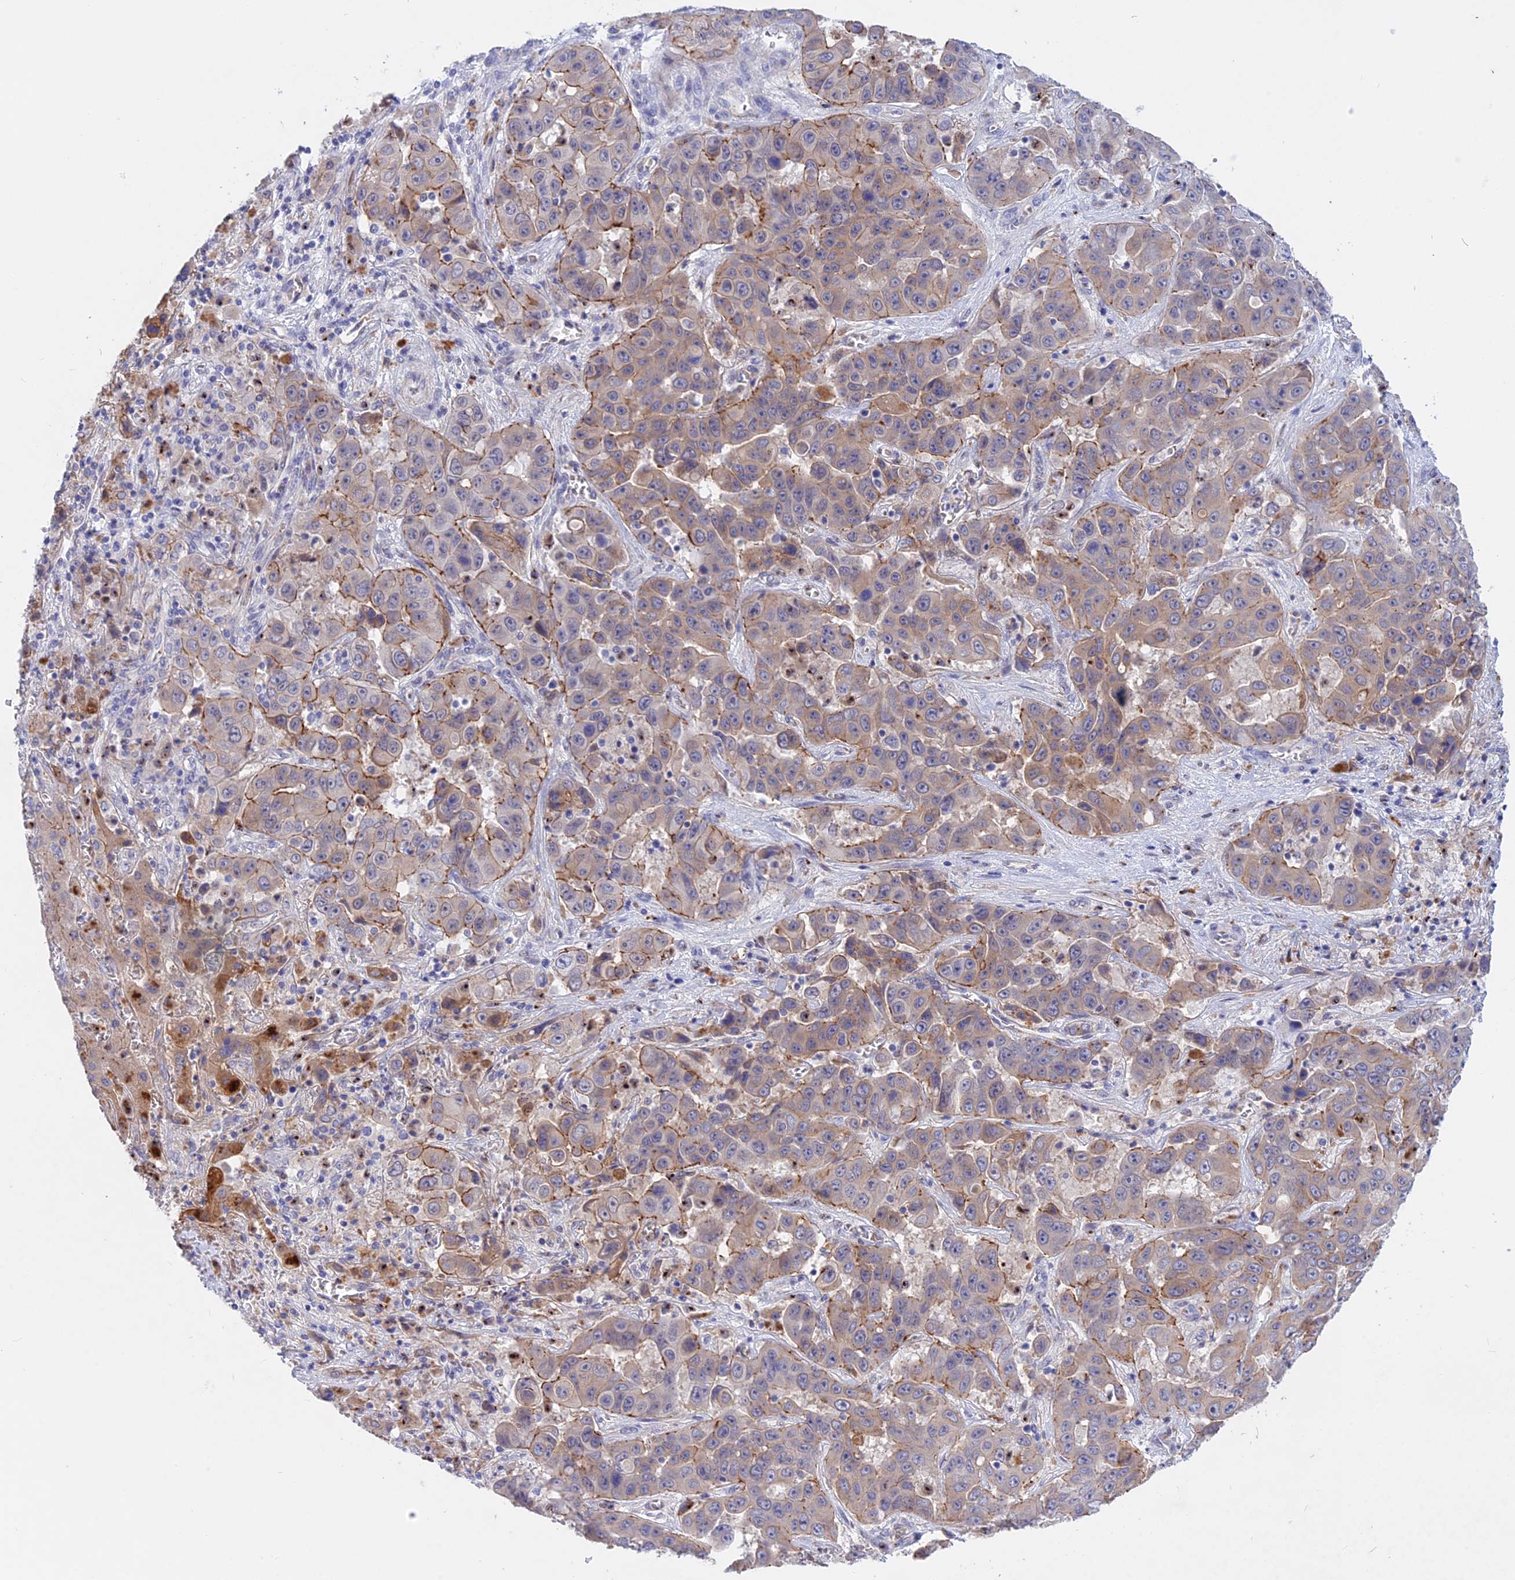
{"staining": {"intensity": "weak", "quantity": "25%-75%", "location": "cytoplasmic/membranous"}, "tissue": "liver cancer", "cell_type": "Tumor cells", "image_type": "cancer", "snomed": [{"axis": "morphology", "description": "Cholangiocarcinoma"}, {"axis": "topography", "description": "Liver"}], "caption": "Immunohistochemistry (IHC) of human liver cholangiocarcinoma displays low levels of weak cytoplasmic/membranous positivity in about 25%-75% of tumor cells.", "gene": "GK5", "patient": {"sex": "female", "age": 52}}